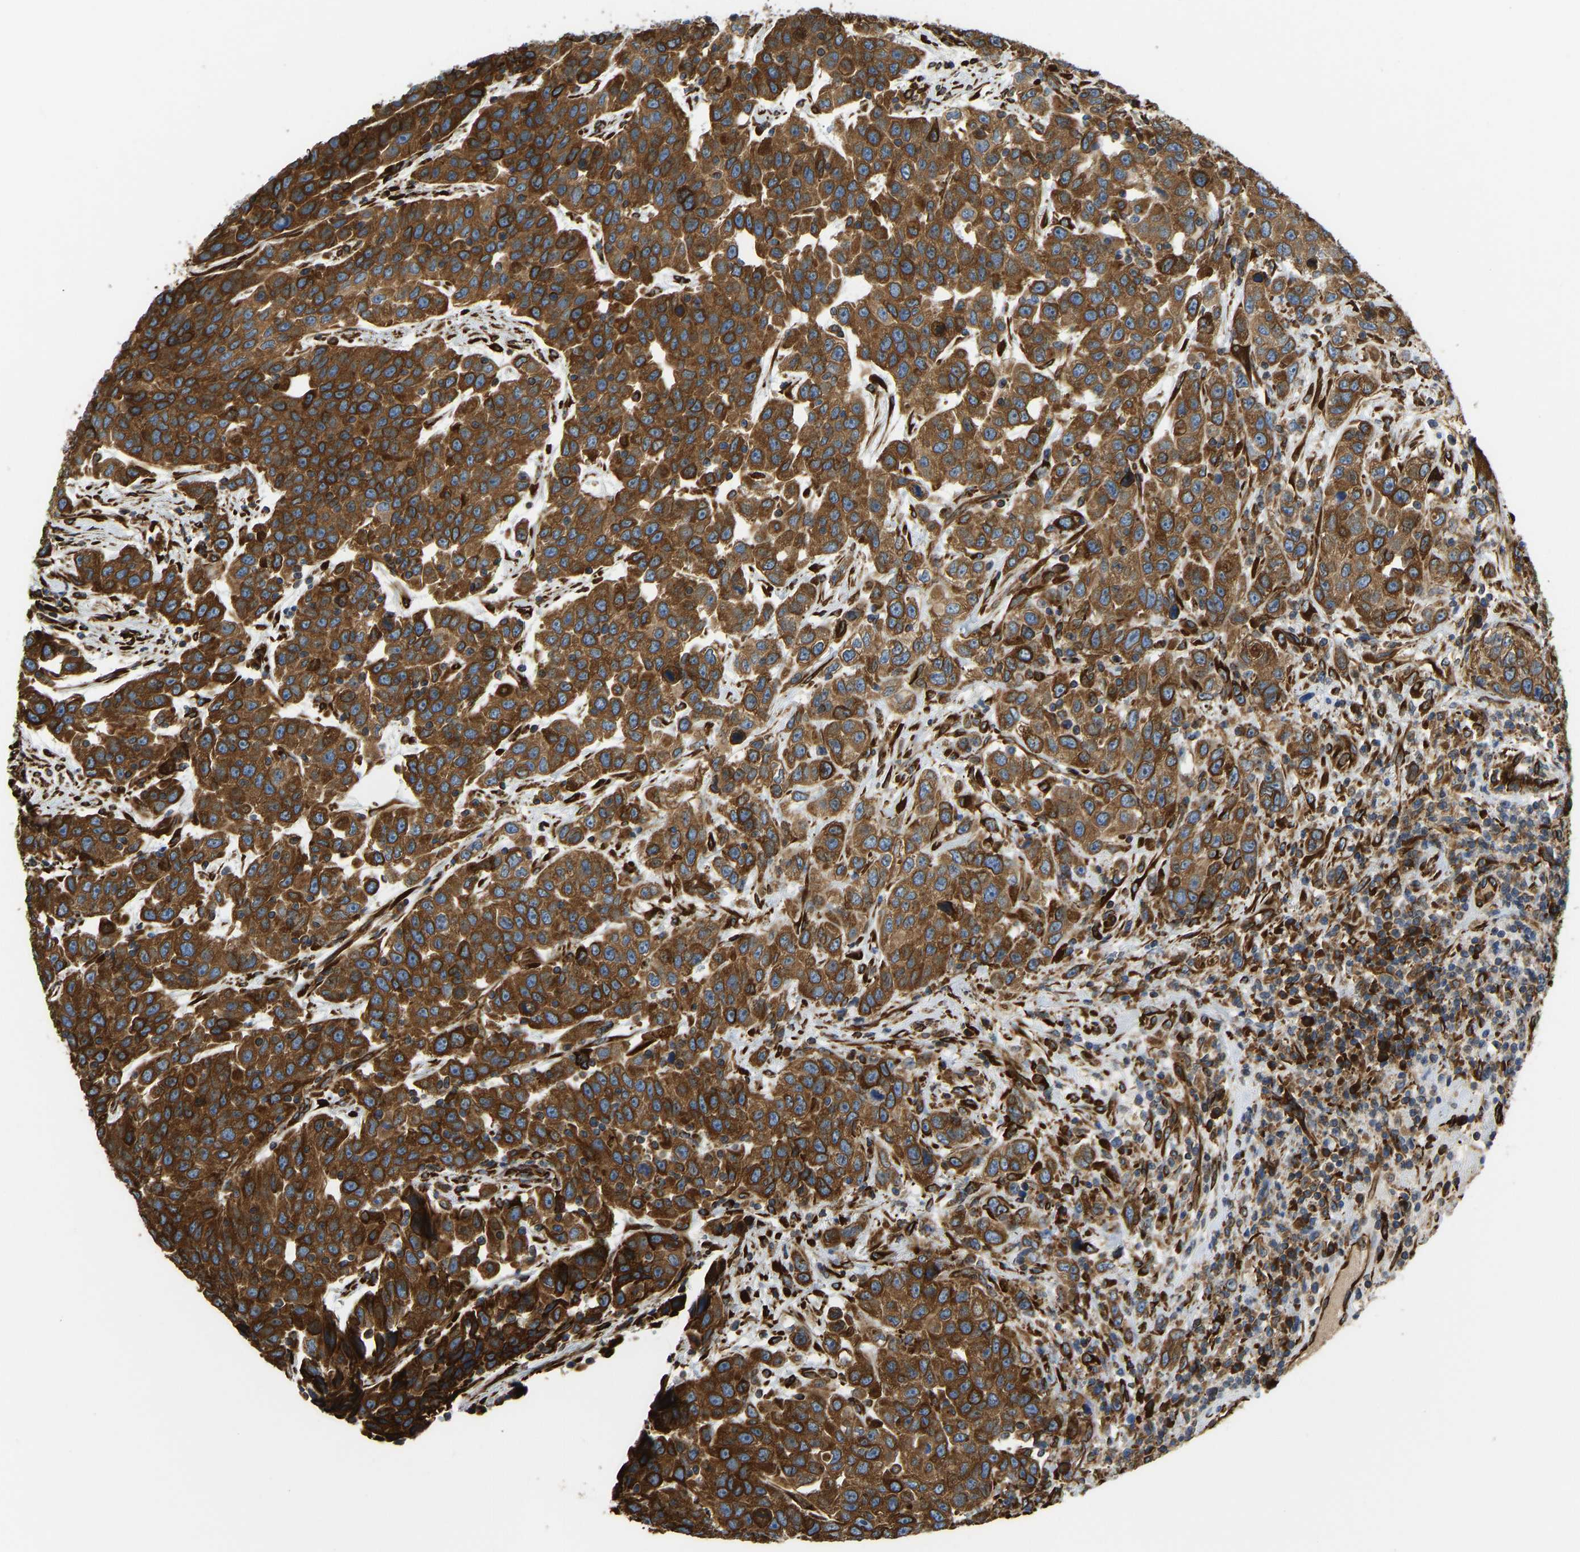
{"staining": {"intensity": "strong", "quantity": ">75%", "location": "cytoplasmic/membranous"}, "tissue": "urothelial cancer", "cell_type": "Tumor cells", "image_type": "cancer", "snomed": [{"axis": "morphology", "description": "Urothelial carcinoma, High grade"}, {"axis": "topography", "description": "Urinary bladder"}], "caption": "Tumor cells show strong cytoplasmic/membranous expression in approximately >75% of cells in urothelial cancer. The staining was performed using DAB to visualize the protein expression in brown, while the nuclei were stained in blue with hematoxylin (Magnification: 20x).", "gene": "BEX3", "patient": {"sex": "female", "age": 80}}